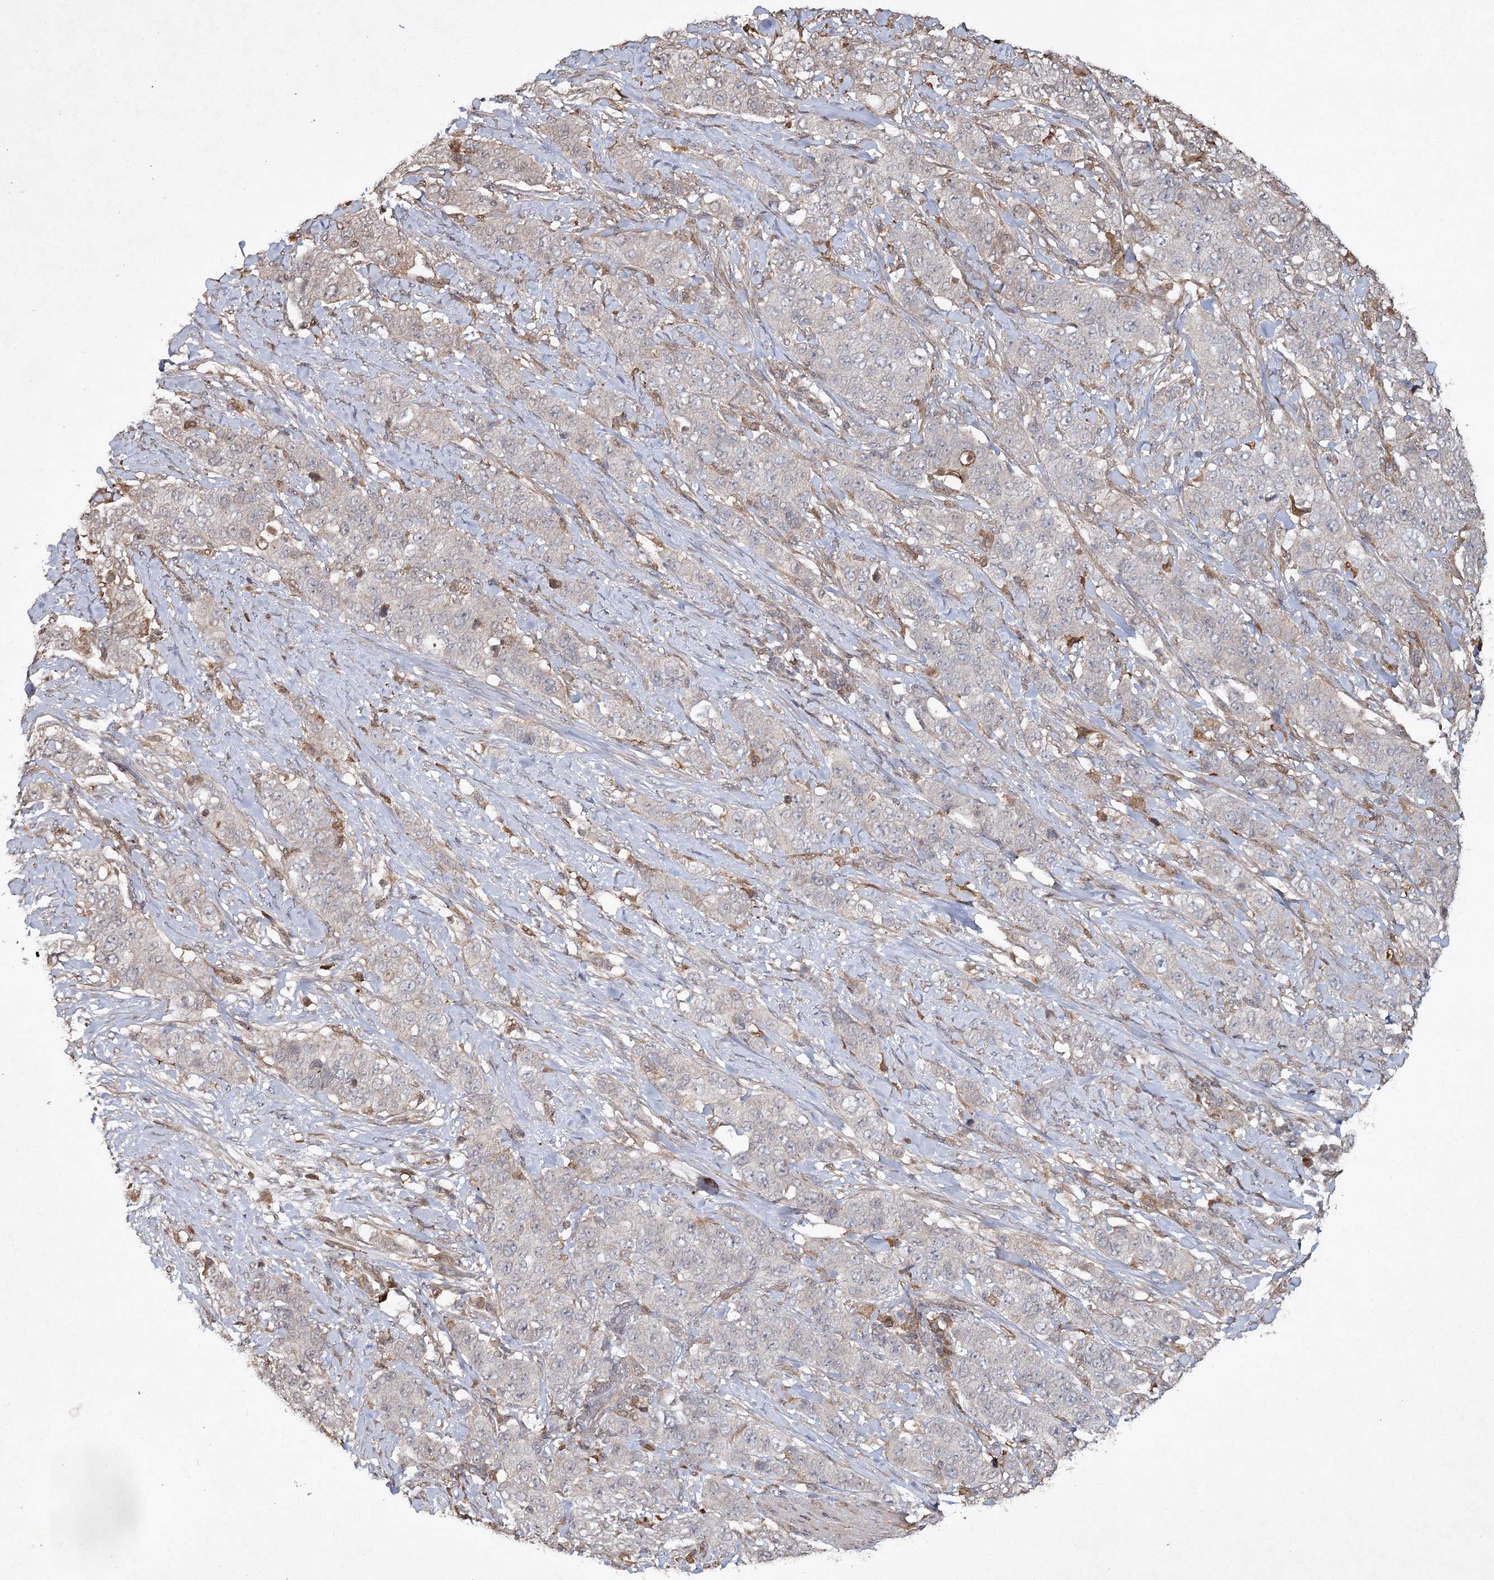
{"staining": {"intensity": "negative", "quantity": "none", "location": "none"}, "tissue": "stomach cancer", "cell_type": "Tumor cells", "image_type": "cancer", "snomed": [{"axis": "morphology", "description": "Adenocarcinoma, NOS"}, {"axis": "topography", "description": "Stomach"}], "caption": "Human stomach adenocarcinoma stained for a protein using IHC shows no staining in tumor cells.", "gene": "CYP2B6", "patient": {"sex": "male", "age": 48}}